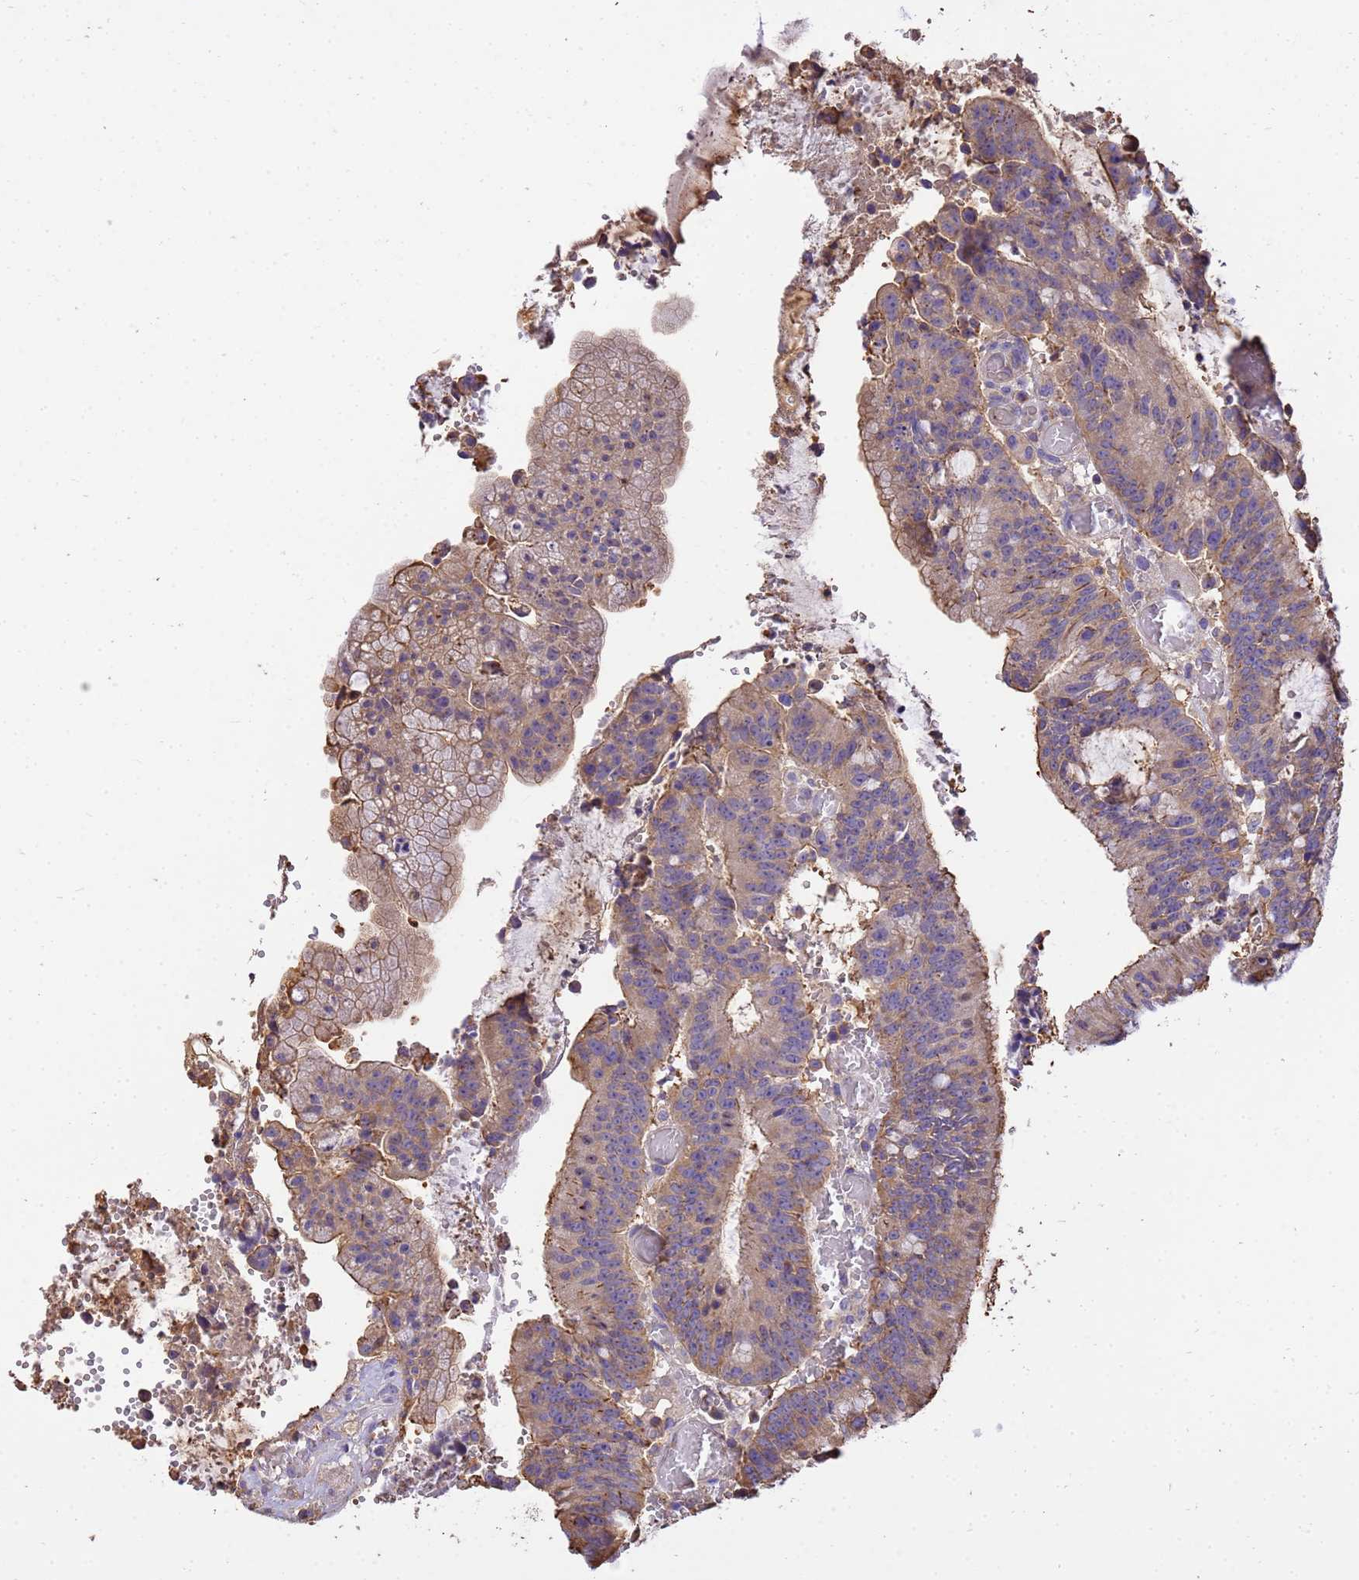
{"staining": {"intensity": "moderate", "quantity": ">75%", "location": "cytoplasmic/membranous"}, "tissue": "colorectal cancer", "cell_type": "Tumor cells", "image_type": "cancer", "snomed": [{"axis": "morphology", "description": "Adenocarcinoma, NOS"}, {"axis": "topography", "description": "Rectum"}], "caption": "High-magnification brightfield microscopy of colorectal cancer stained with DAB (3,3'-diaminobenzidine) (brown) and counterstained with hematoxylin (blue). tumor cells exhibit moderate cytoplasmic/membranous staining is seen in approximately>75% of cells.", "gene": "WDR64", "patient": {"sex": "female", "age": 77}}